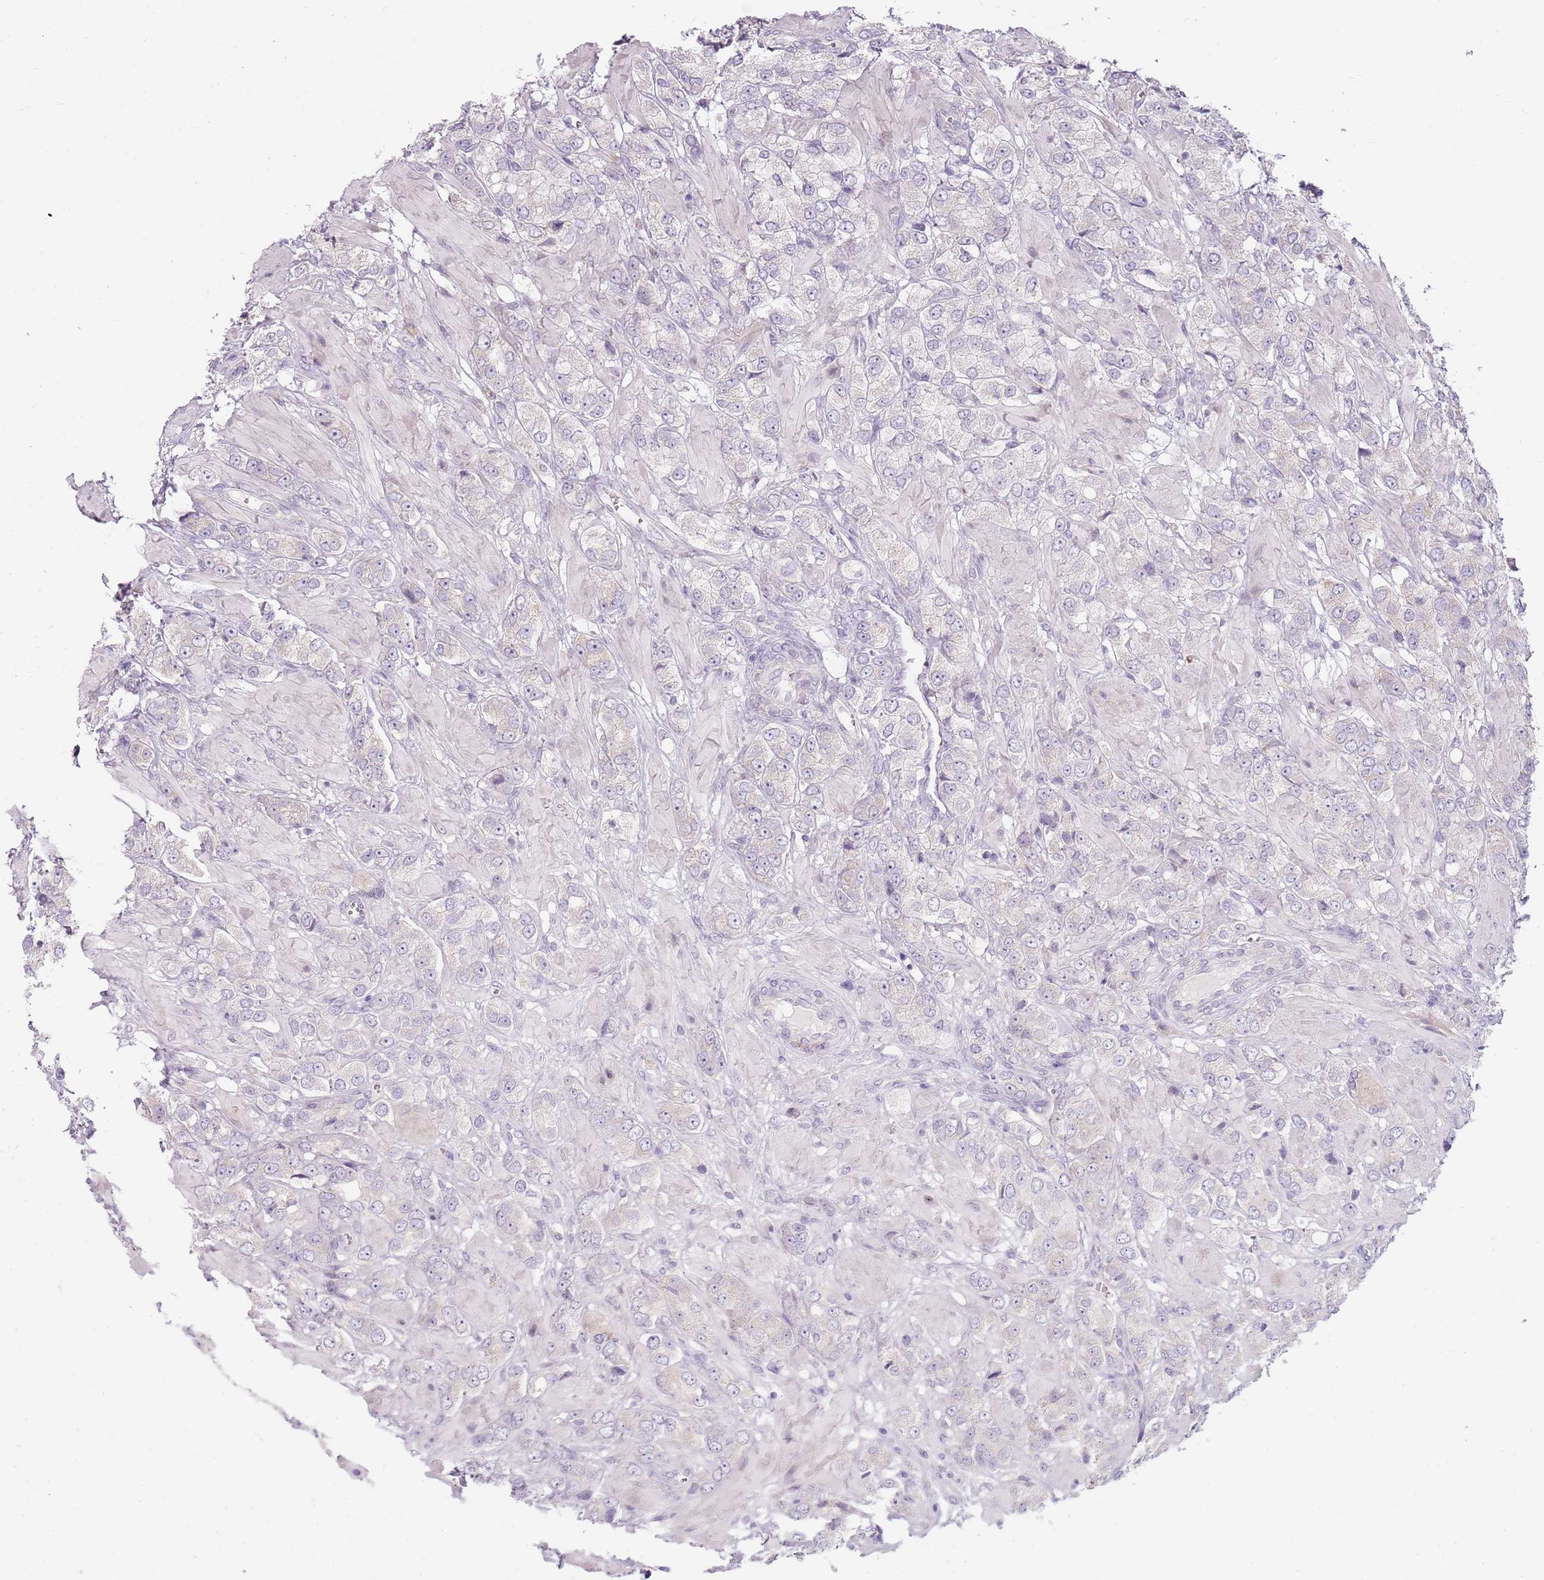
{"staining": {"intensity": "negative", "quantity": "none", "location": "none"}, "tissue": "prostate cancer", "cell_type": "Tumor cells", "image_type": "cancer", "snomed": [{"axis": "morphology", "description": "Adenocarcinoma, High grade"}, {"axis": "topography", "description": "Prostate and seminal vesicle, NOS"}], "caption": "Tumor cells show no significant protein staining in prostate cancer (adenocarcinoma (high-grade)).", "gene": "HSPA14", "patient": {"sex": "male", "age": 64}}